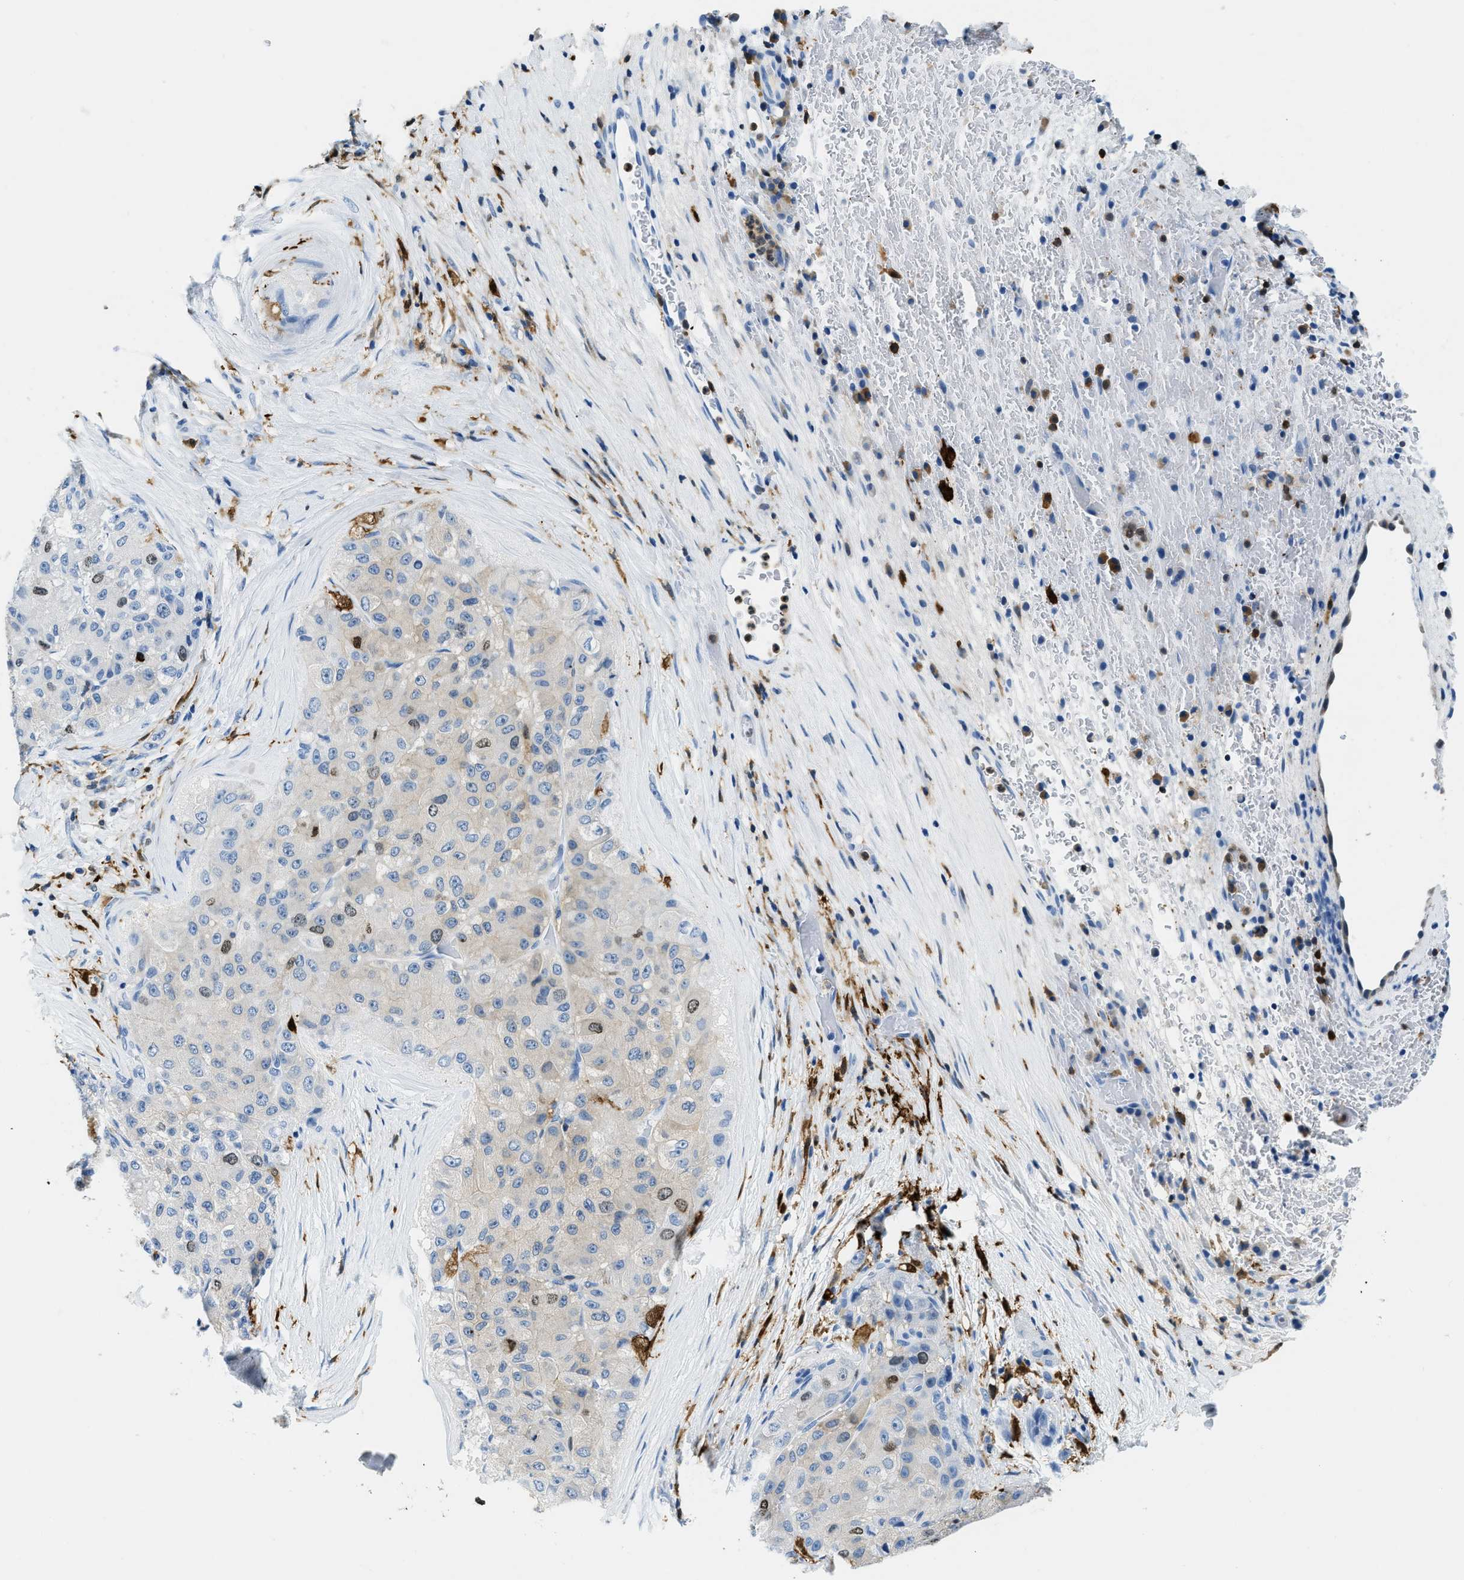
{"staining": {"intensity": "negative", "quantity": "none", "location": "none"}, "tissue": "liver cancer", "cell_type": "Tumor cells", "image_type": "cancer", "snomed": [{"axis": "morphology", "description": "Carcinoma, Hepatocellular, NOS"}, {"axis": "topography", "description": "Liver"}], "caption": "Liver cancer (hepatocellular carcinoma) was stained to show a protein in brown. There is no significant expression in tumor cells. The staining was performed using DAB to visualize the protein expression in brown, while the nuclei were stained in blue with hematoxylin (Magnification: 20x).", "gene": "CAPG", "patient": {"sex": "male", "age": 80}}